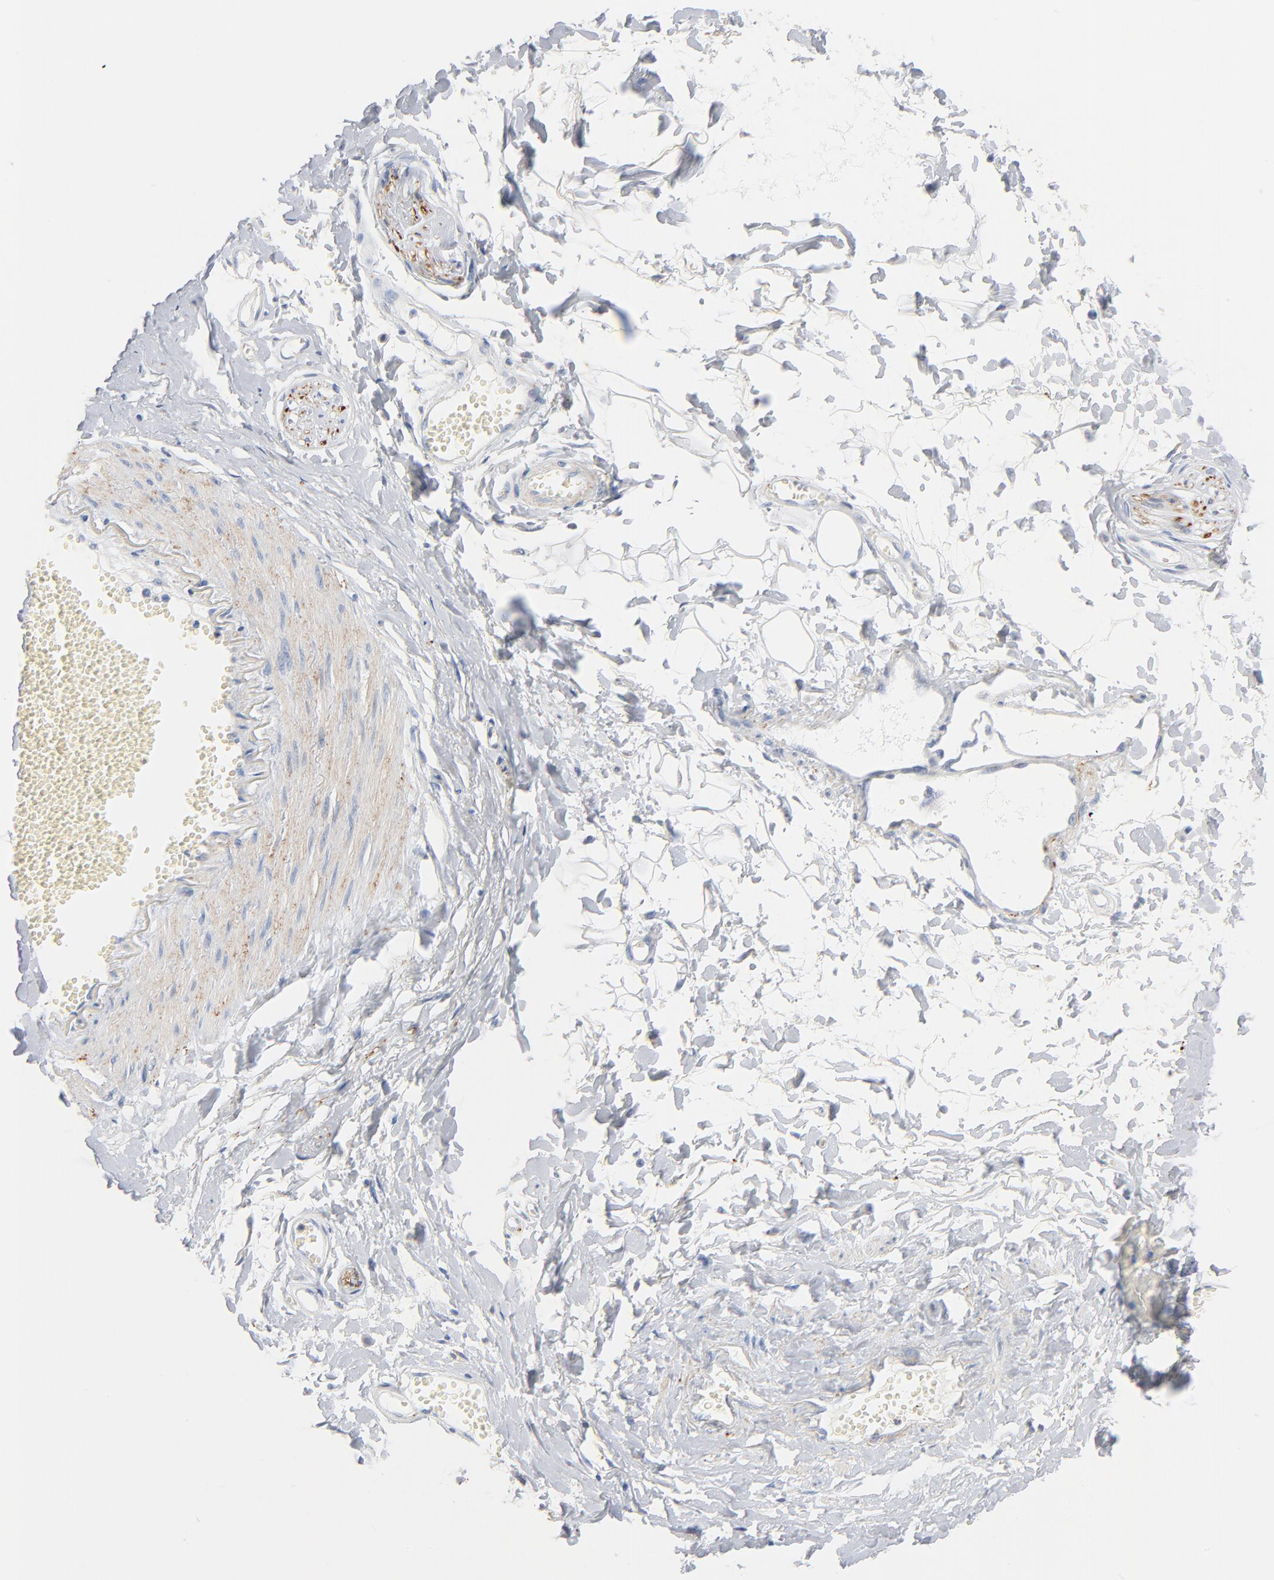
{"staining": {"intensity": "negative", "quantity": "none", "location": "none"}, "tissue": "adipose tissue", "cell_type": "Adipocytes", "image_type": "normal", "snomed": [{"axis": "morphology", "description": "Normal tissue, NOS"}, {"axis": "morphology", "description": "Inflammation, NOS"}, {"axis": "topography", "description": "Salivary gland"}, {"axis": "topography", "description": "Peripheral nerve tissue"}], "caption": "A high-resolution micrograph shows IHC staining of normal adipose tissue, which displays no significant staining in adipocytes.", "gene": "IFT43", "patient": {"sex": "female", "age": 75}}